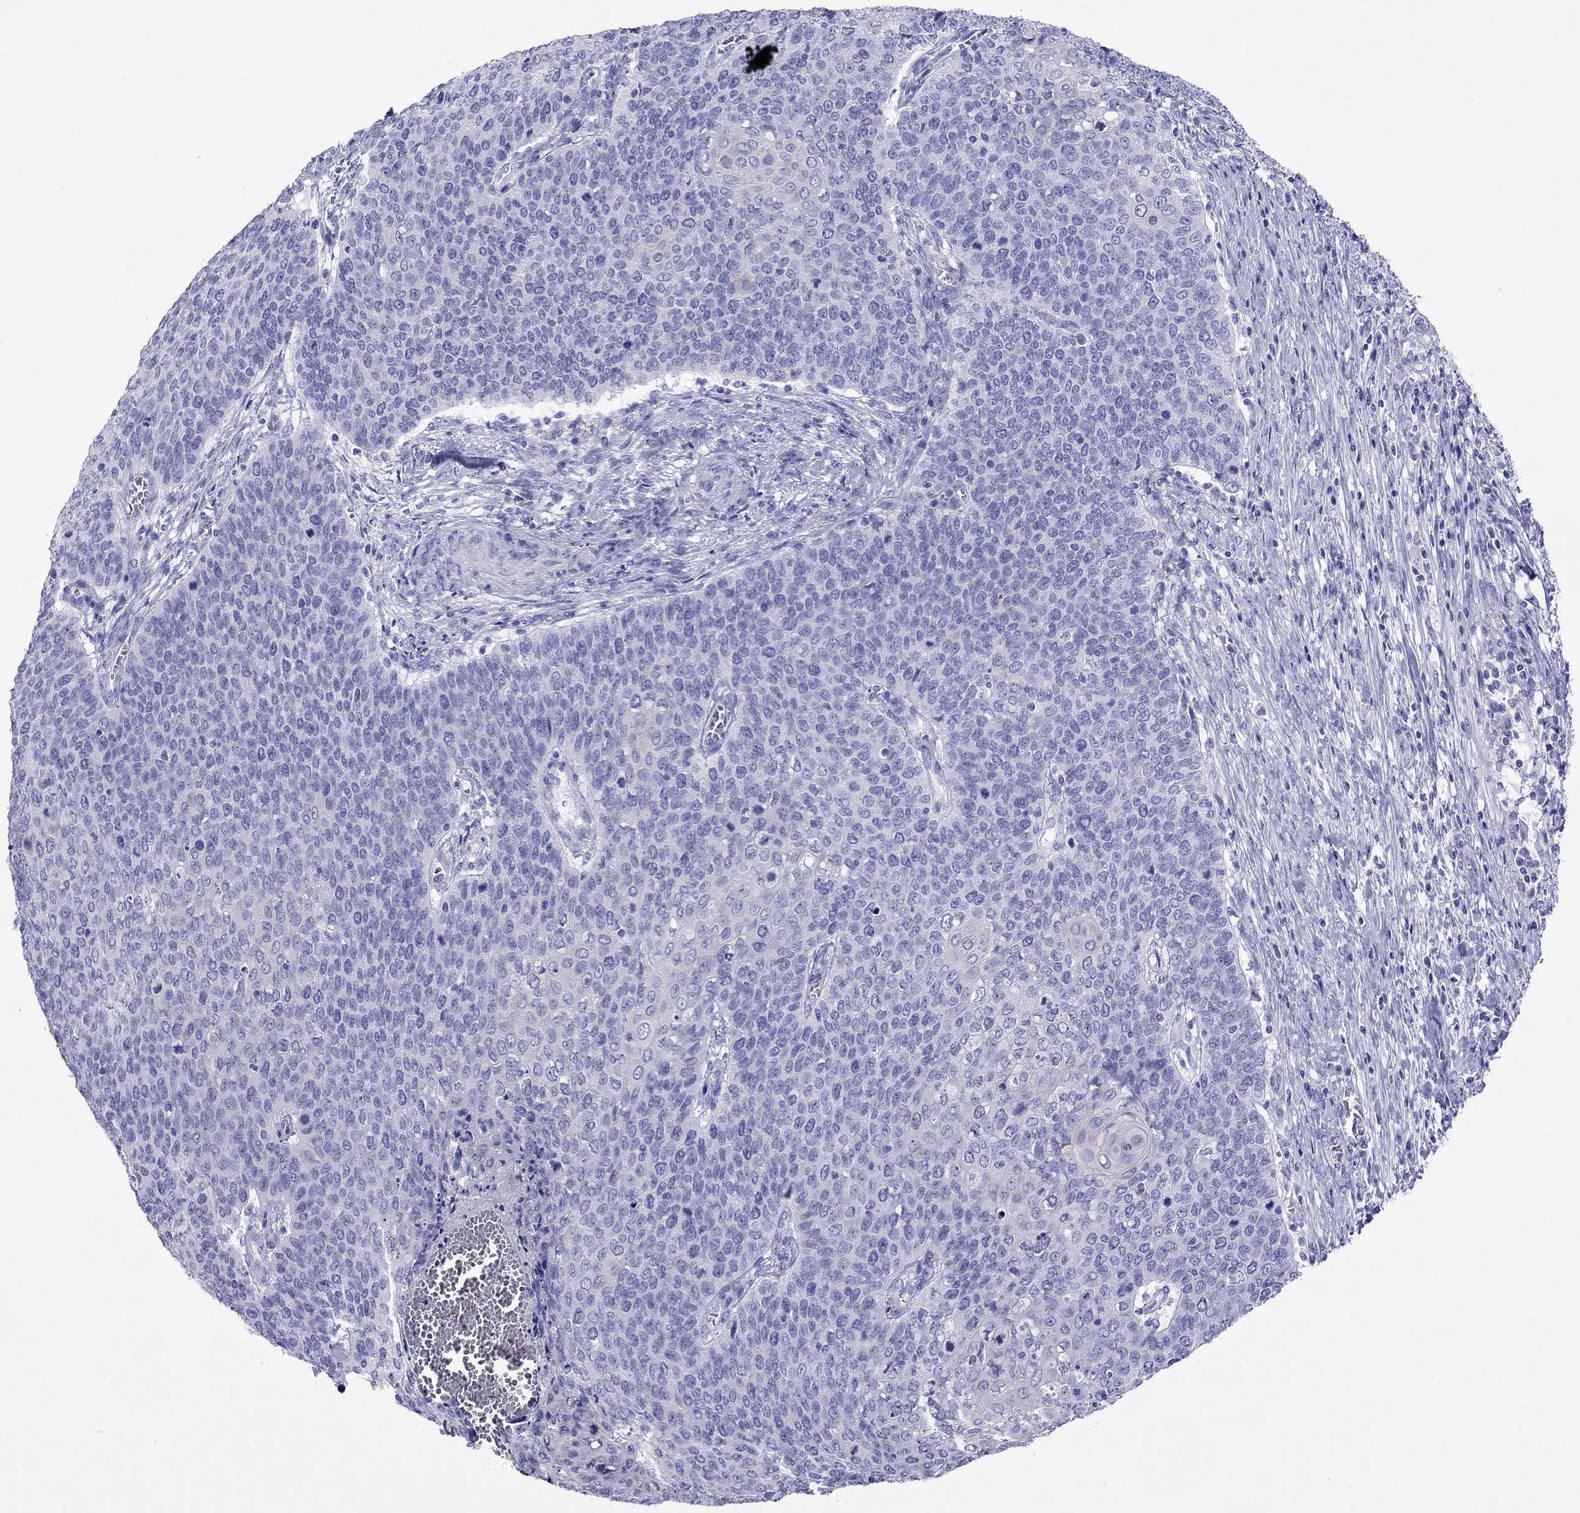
{"staining": {"intensity": "negative", "quantity": "none", "location": "none"}, "tissue": "cervical cancer", "cell_type": "Tumor cells", "image_type": "cancer", "snomed": [{"axis": "morphology", "description": "Squamous cell carcinoma, NOS"}, {"axis": "topography", "description": "Cervix"}], "caption": "This is a image of immunohistochemistry (IHC) staining of cervical squamous cell carcinoma, which shows no positivity in tumor cells.", "gene": "PCDHA6", "patient": {"sex": "female", "age": 39}}